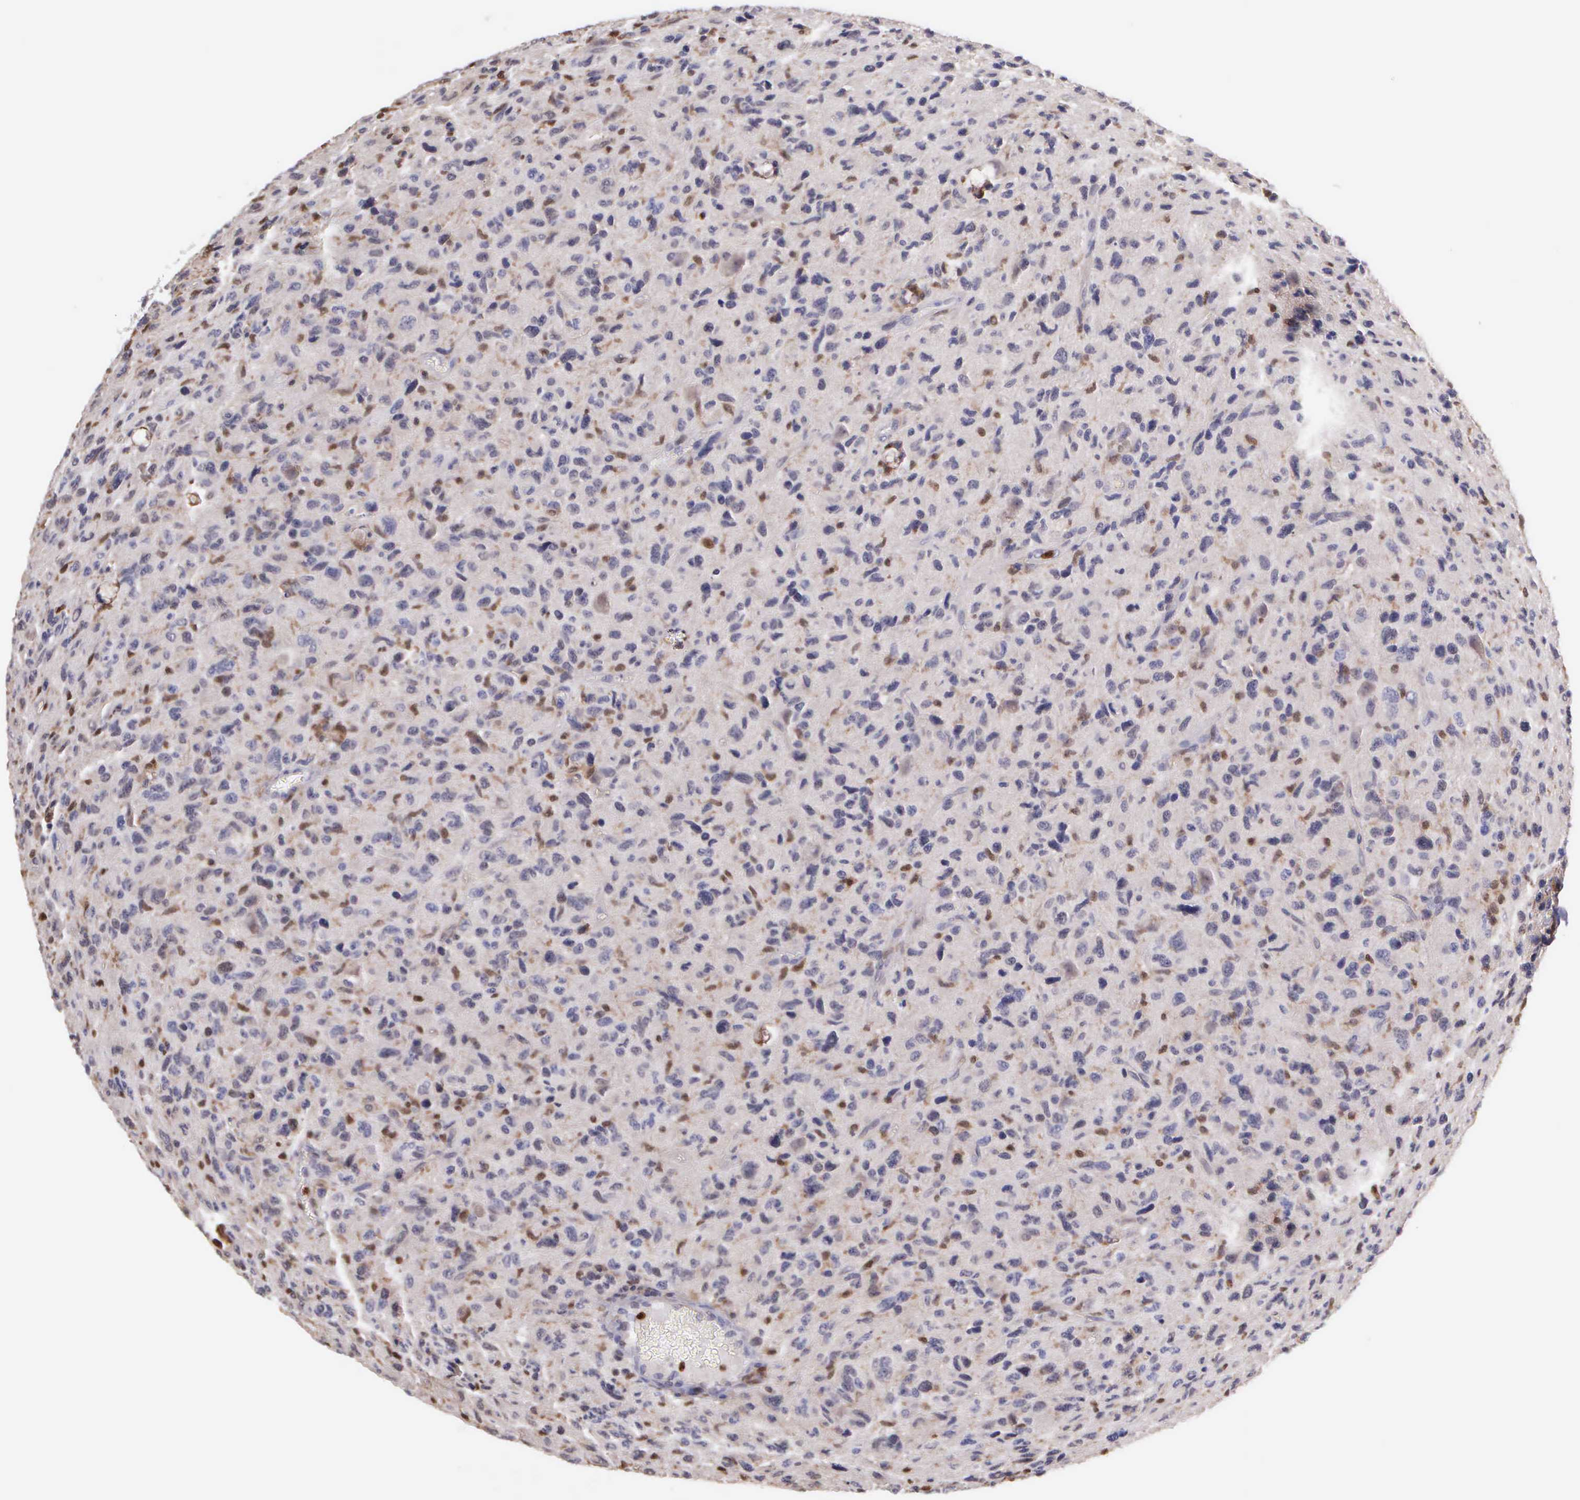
{"staining": {"intensity": "weak", "quantity": "<25%", "location": "cytoplasmic/membranous,nuclear"}, "tissue": "glioma", "cell_type": "Tumor cells", "image_type": "cancer", "snomed": [{"axis": "morphology", "description": "Glioma, malignant, High grade"}, {"axis": "topography", "description": "Brain"}], "caption": "The micrograph displays no significant staining in tumor cells of high-grade glioma (malignant).", "gene": "BID", "patient": {"sex": "female", "age": 60}}